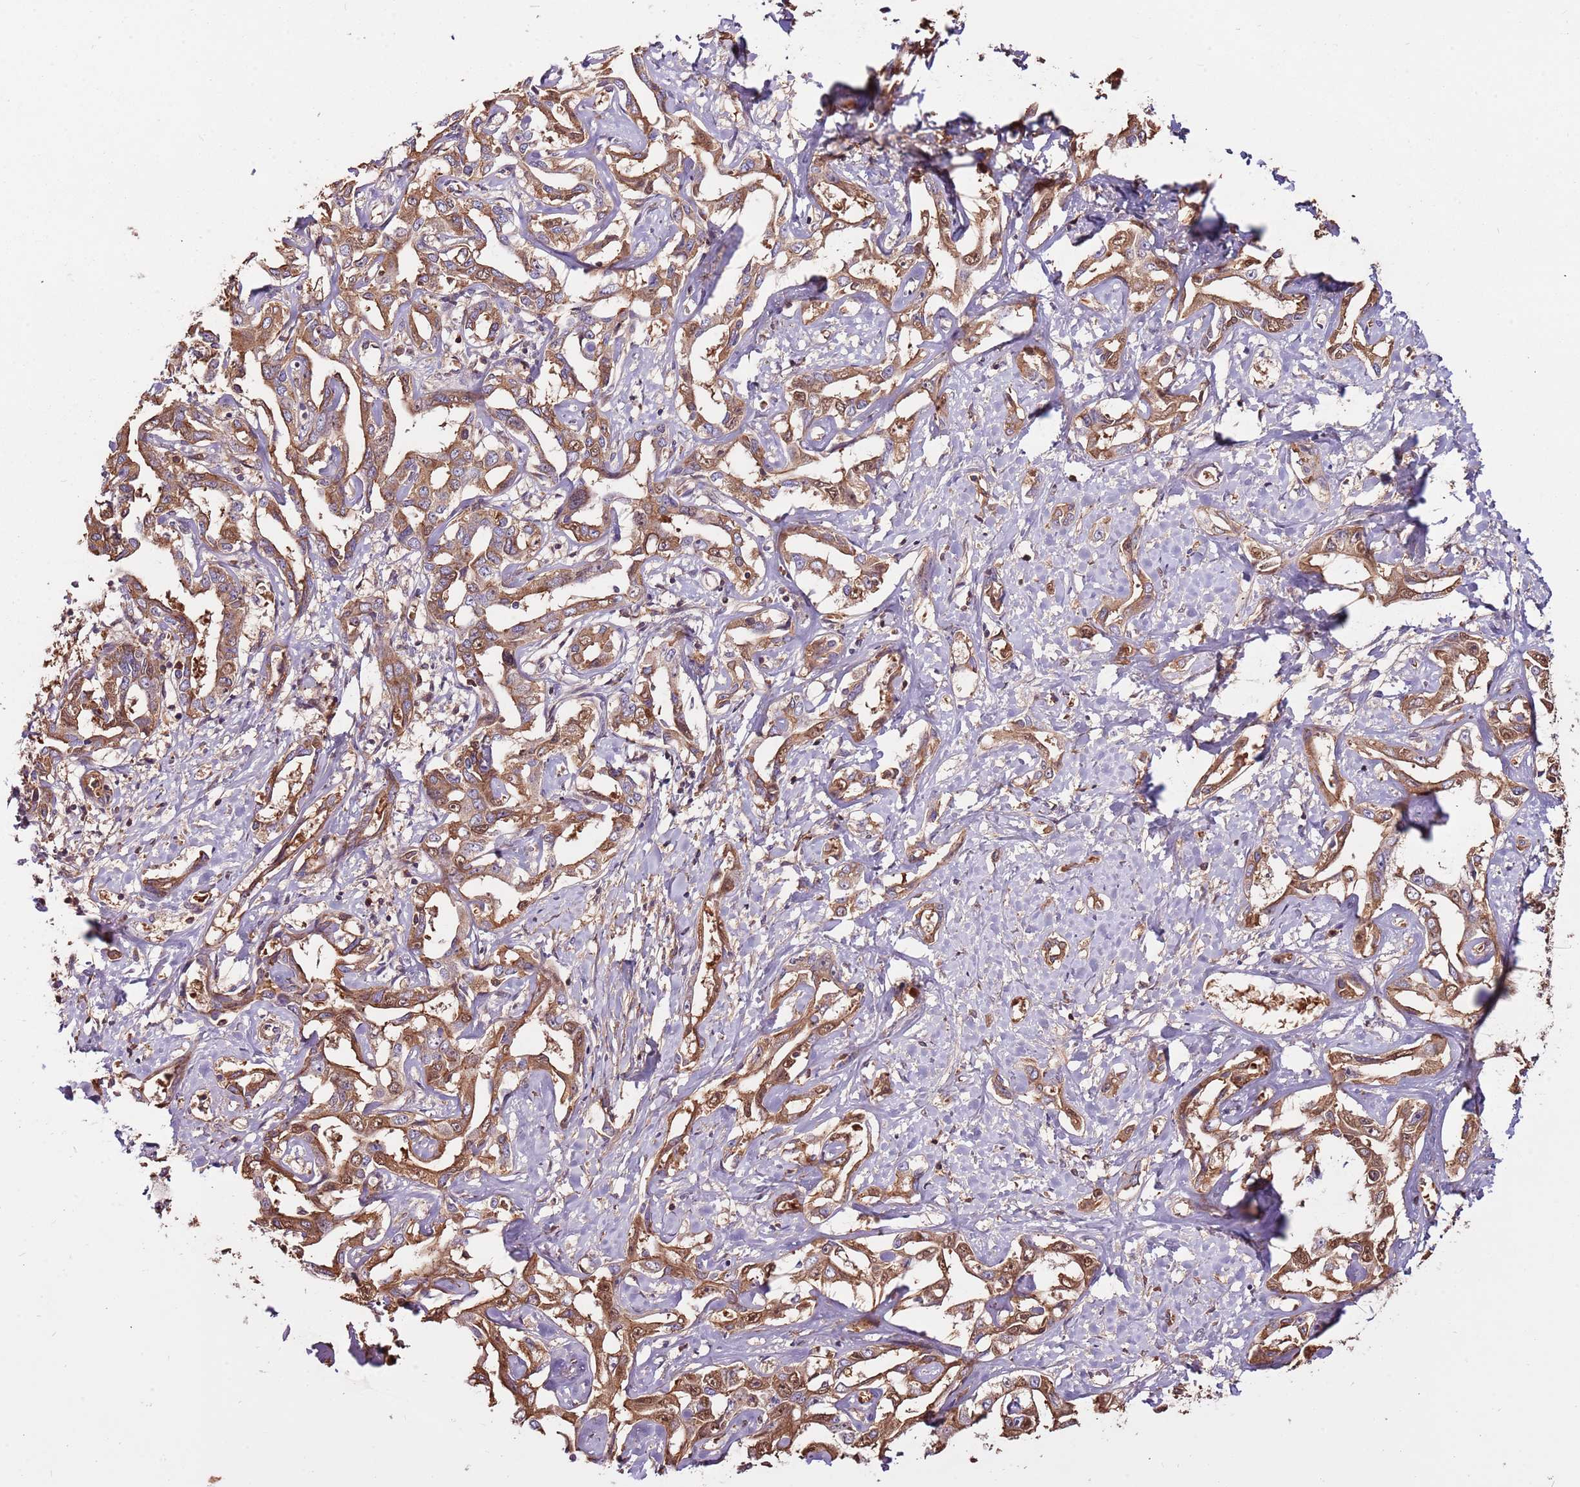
{"staining": {"intensity": "moderate", "quantity": ">75%", "location": "cytoplasmic/membranous,nuclear"}, "tissue": "liver cancer", "cell_type": "Tumor cells", "image_type": "cancer", "snomed": [{"axis": "morphology", "description": "Cholangiocarcinoma"}, {"axis": "topography", "description": "Liver"}], "caption": "Immunohistochemical staining of human liver cholangiocarcinoma displays moderate cytoplasmic/membranous and nuclear protein expression in about >75% of tumor cells.", "gene": "DENR", "patient": {"sex": "male", "age": 59}}